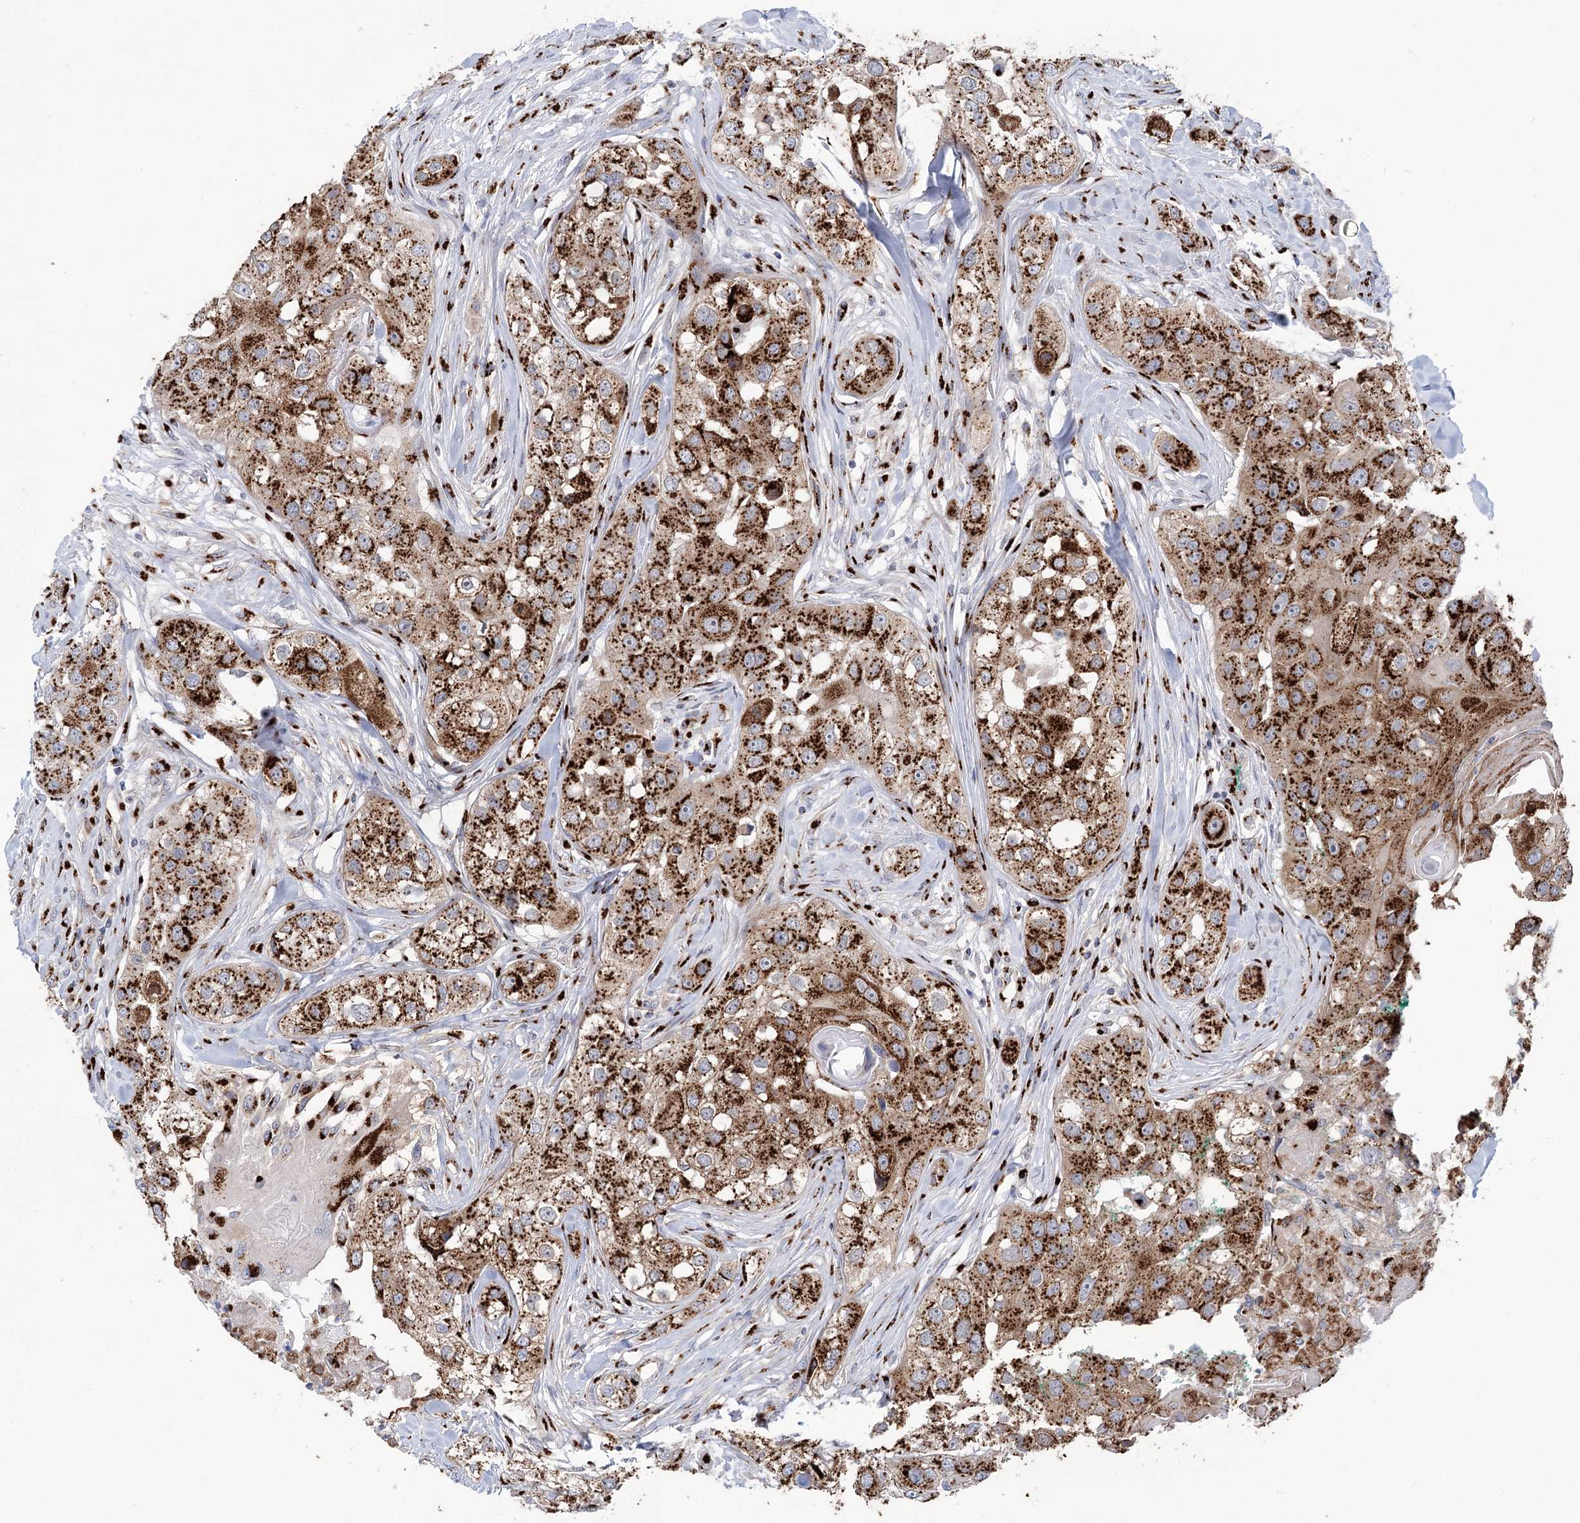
{"staining": {"intensity": "strong", "quantity": ">75%", "location": "cytoplasmic/membranous"}, "tissue": "head and neck cancer", "cell_type": "Tumor cells", "image_type": "cancer", "snomed": [{"axis": "morphology", "description": "Normal tissue, NOS"}, {"axis": "morphology", "description": "Squamous cell carcinoma, NOS"}, {"axis": "topography", "description": "Skeletal muscle"}, {"axis": "topography", "description": "Head-Neck"}], "caption": "Protein expression analysis of human head and neck cancer (squamous cell carcinoma) reveals strong cytoplasmic/membranous staining in about >75% of tumor cells. The staining was performed using DAB, with brown indicating positive protein expression. Nuclei are stained blue with hematoxylin.", "gene": "TMEM165", "patient": {"sex": "male", "age": 51}}